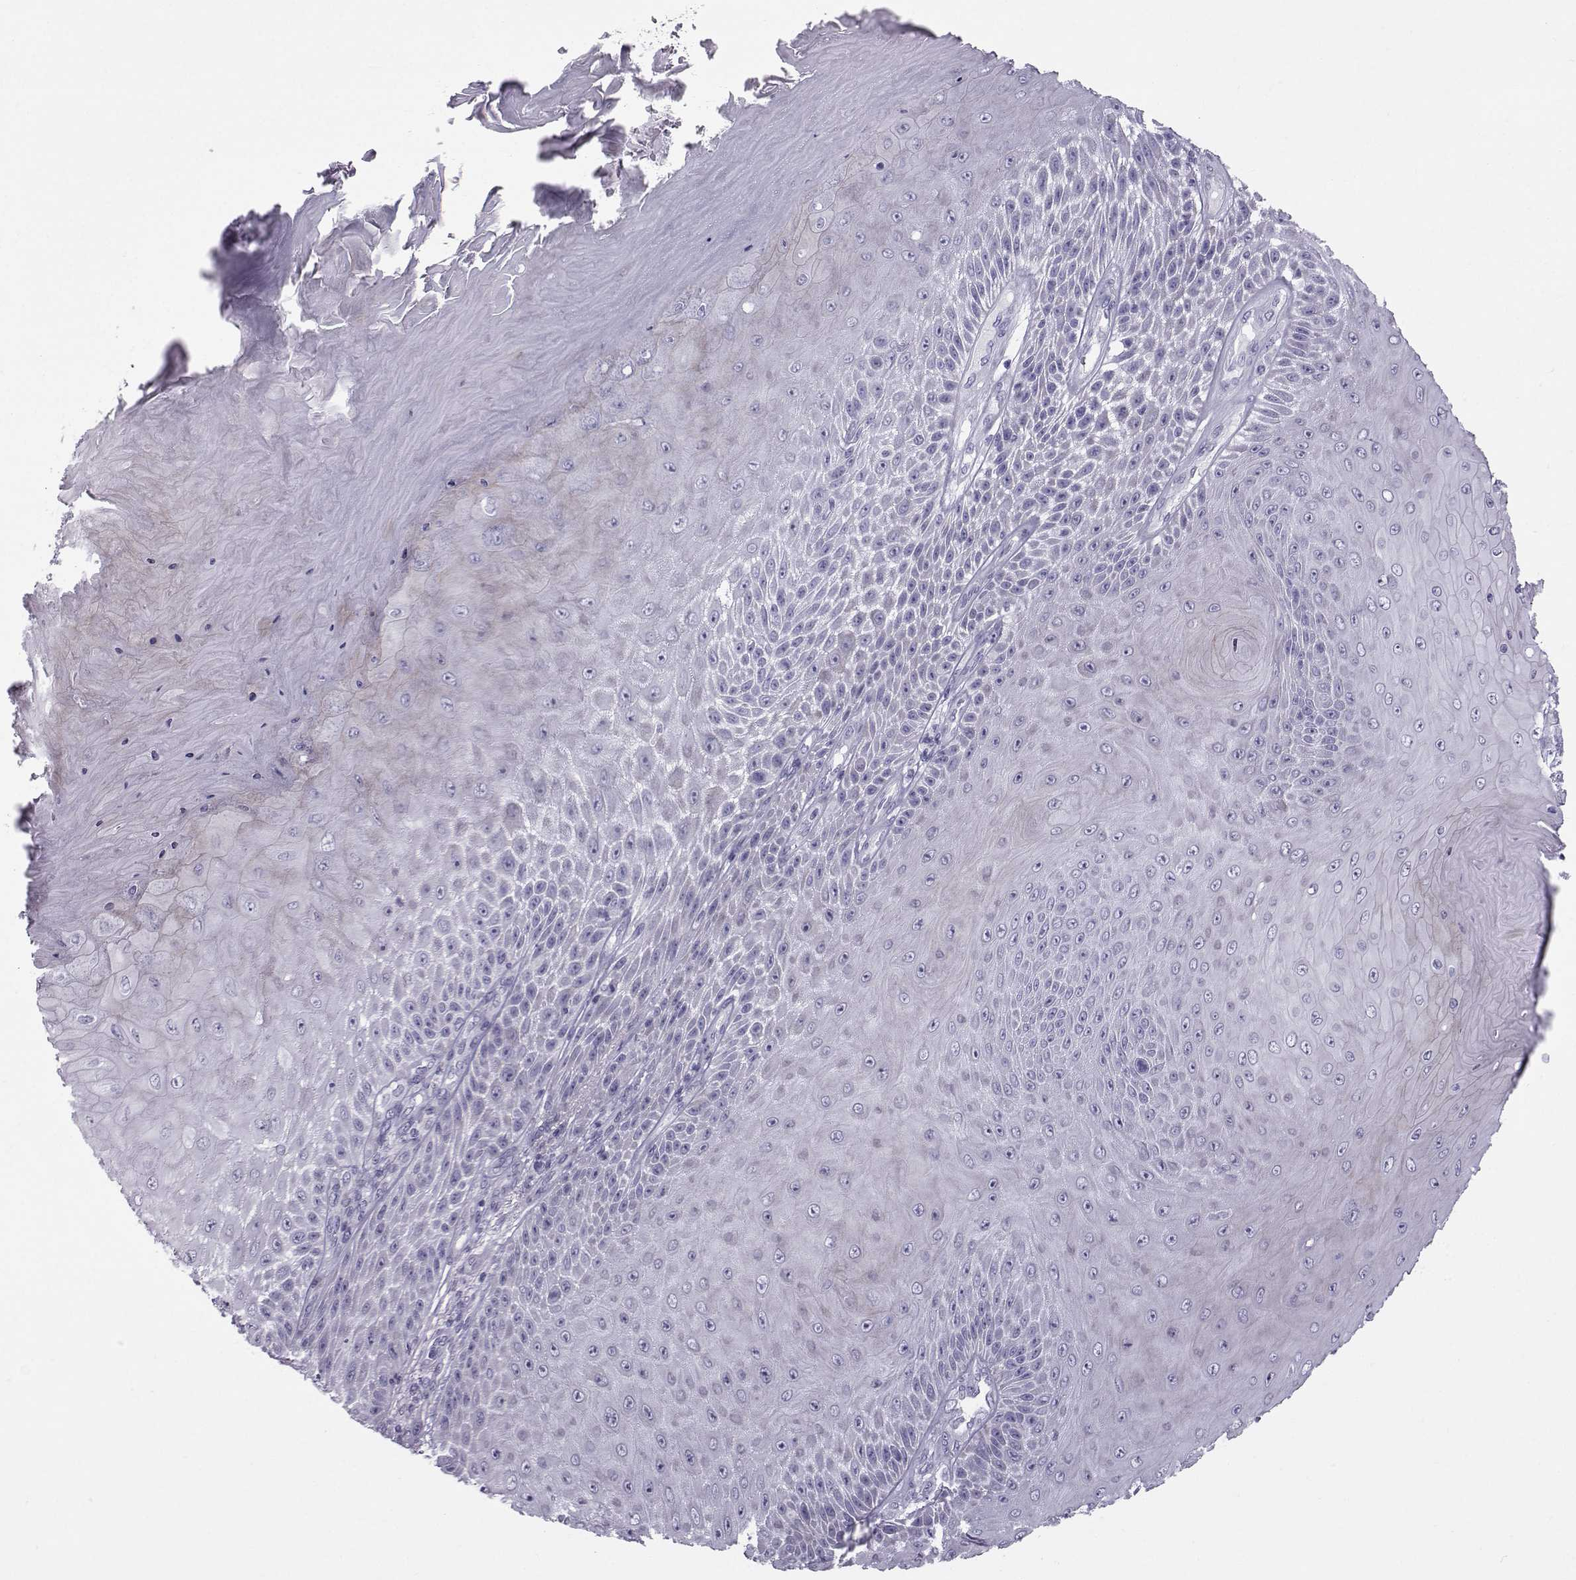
{"staining": {"intensity": "negative", "quantity": "none", "location": "none"}, "tissue": "skin cancer", "cell_type": "Tumor cells", "image_type": "cancer", "snomed": [{"axis": "morphology", "description": "Squamous cell carcinoma, NOS"}, {"axis": "topography", "description": "Skin"}], "caption": "Tumor cells show no significant protein staining in skin cancer (squamous cell carcinoma).", "gene": "DMRT3", "patient": {"sex": "male", "age": 62}}